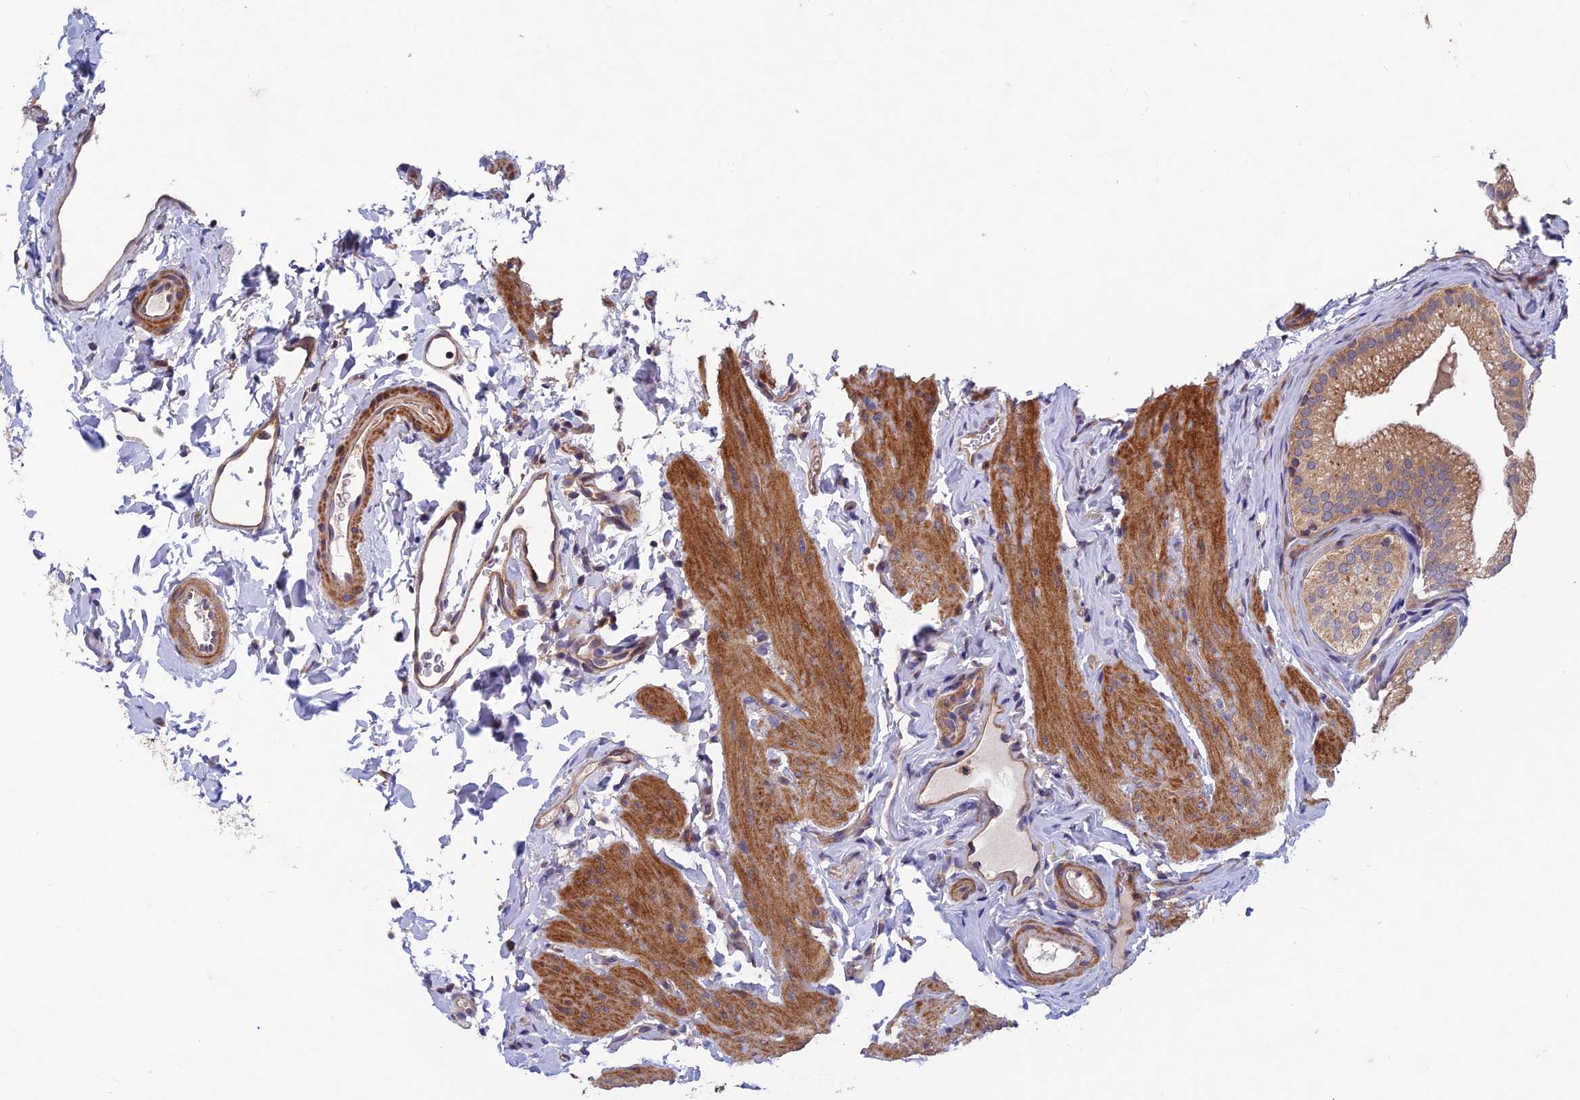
{"staining": {"intensity": "moderate", "quantity": ">75%", "location": "cytoplasmic/membranous"}, "tissue": "gallbladder", "cell_type": "Glandular cells", "image_type": "normal", "snomed": [{"axis": "morphology", "description": "Normal tissue, NOS"}, {"axis": "morphology", "description": "Inflammation, NOS"}, {"axis": "topography", "description": "Gallbladder"}], "caption": "Moderate cytoplasmic/membranous protein expression is identified in approximately >75% of glandular cells in gallbladder. The protein is shown in brown color, while the nuclei are stained blue.", "gene": "NCAPG", "patient": {"sex": "male", "age": 51}}